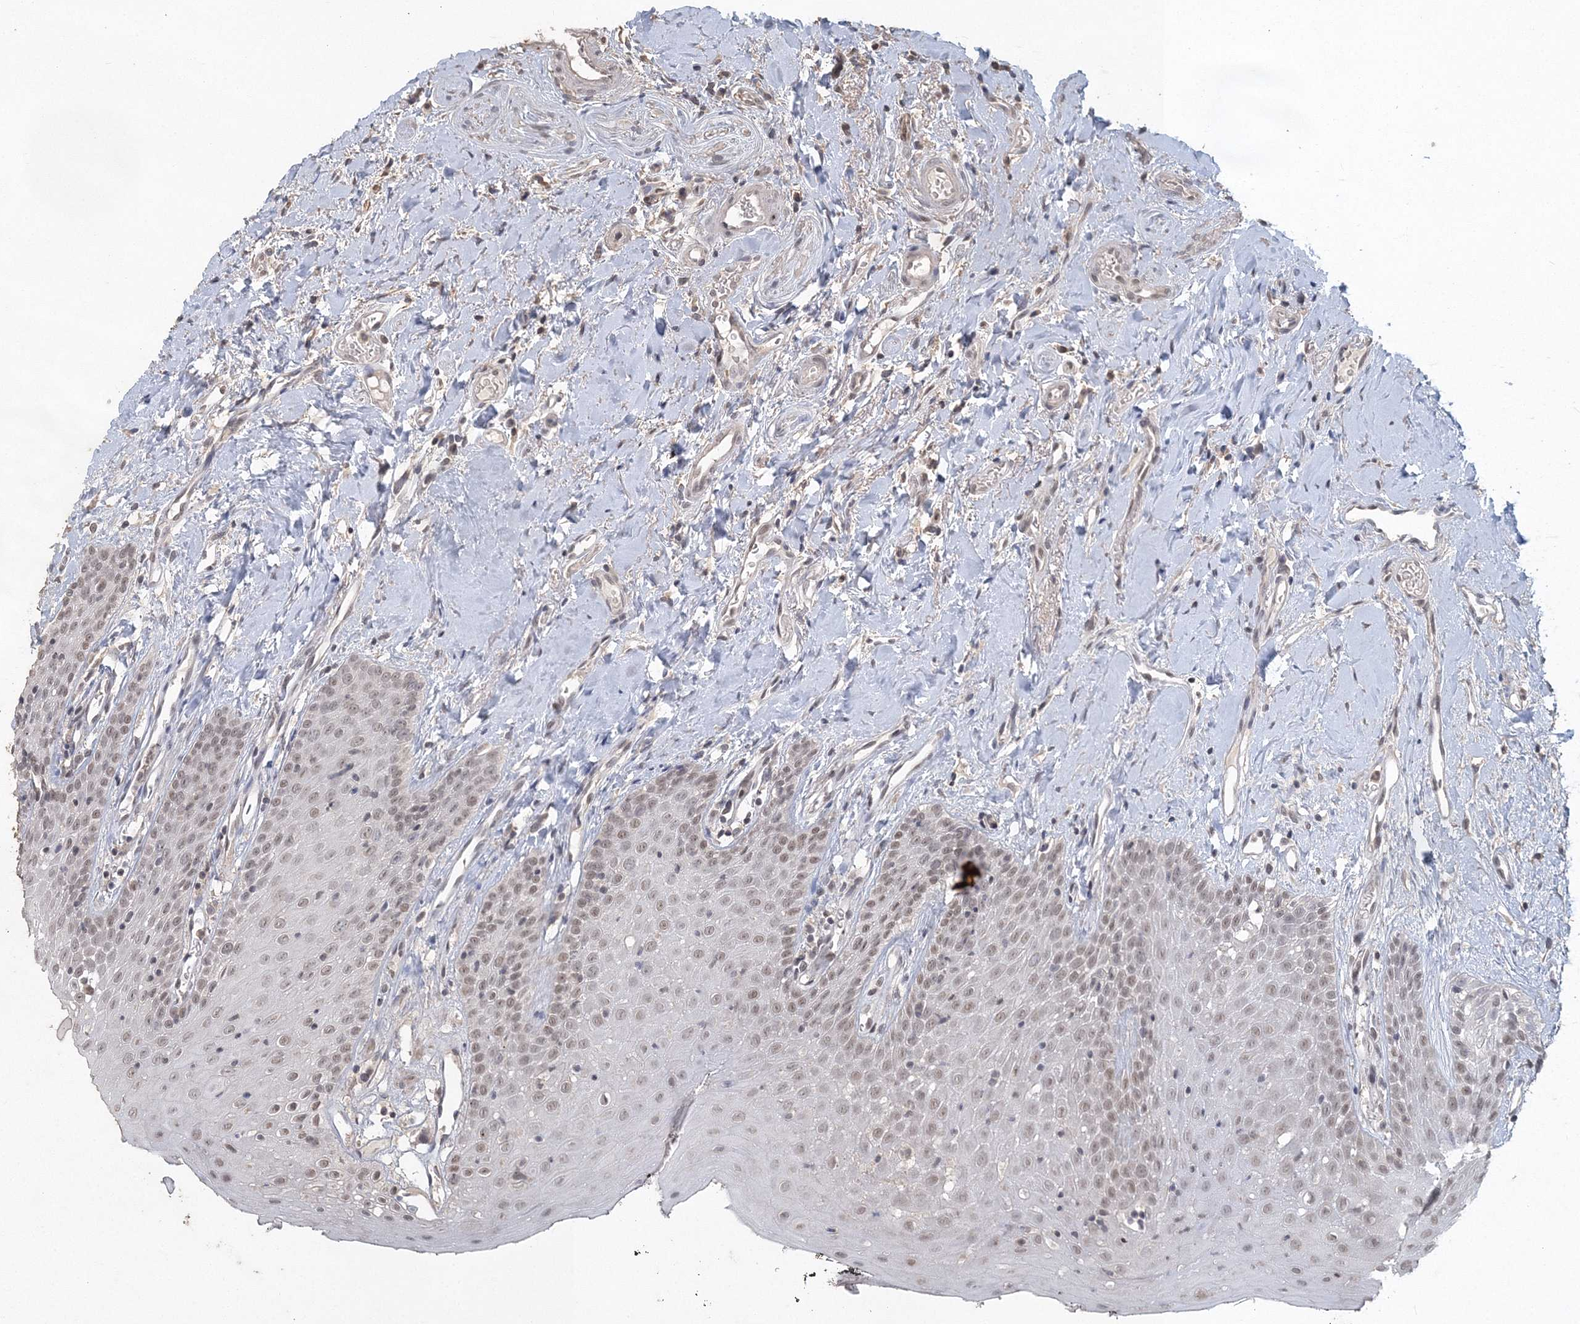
{"staining": {"intensity": "weak", "quantity": "<25%", "location": "nuclear"}, "tissue": "oral mucosa", "cell_type": "Squamous epithelial cells", "image_type": "normal", "snomed": [{"axis": "morphology", "description": "Normal tissue, NOS"}, {"axis": "topography", "description": "Oral tissue"}], "caption": "The histopathology image shows no significant expression in squamous epithelial cells of oral mucosa. The staining is performed using DAB brown chromogen with nuclei counter-stained in using hematoxylin.", "gene": "UIMC1", "patient": {"sex": "male", "age": 74}}